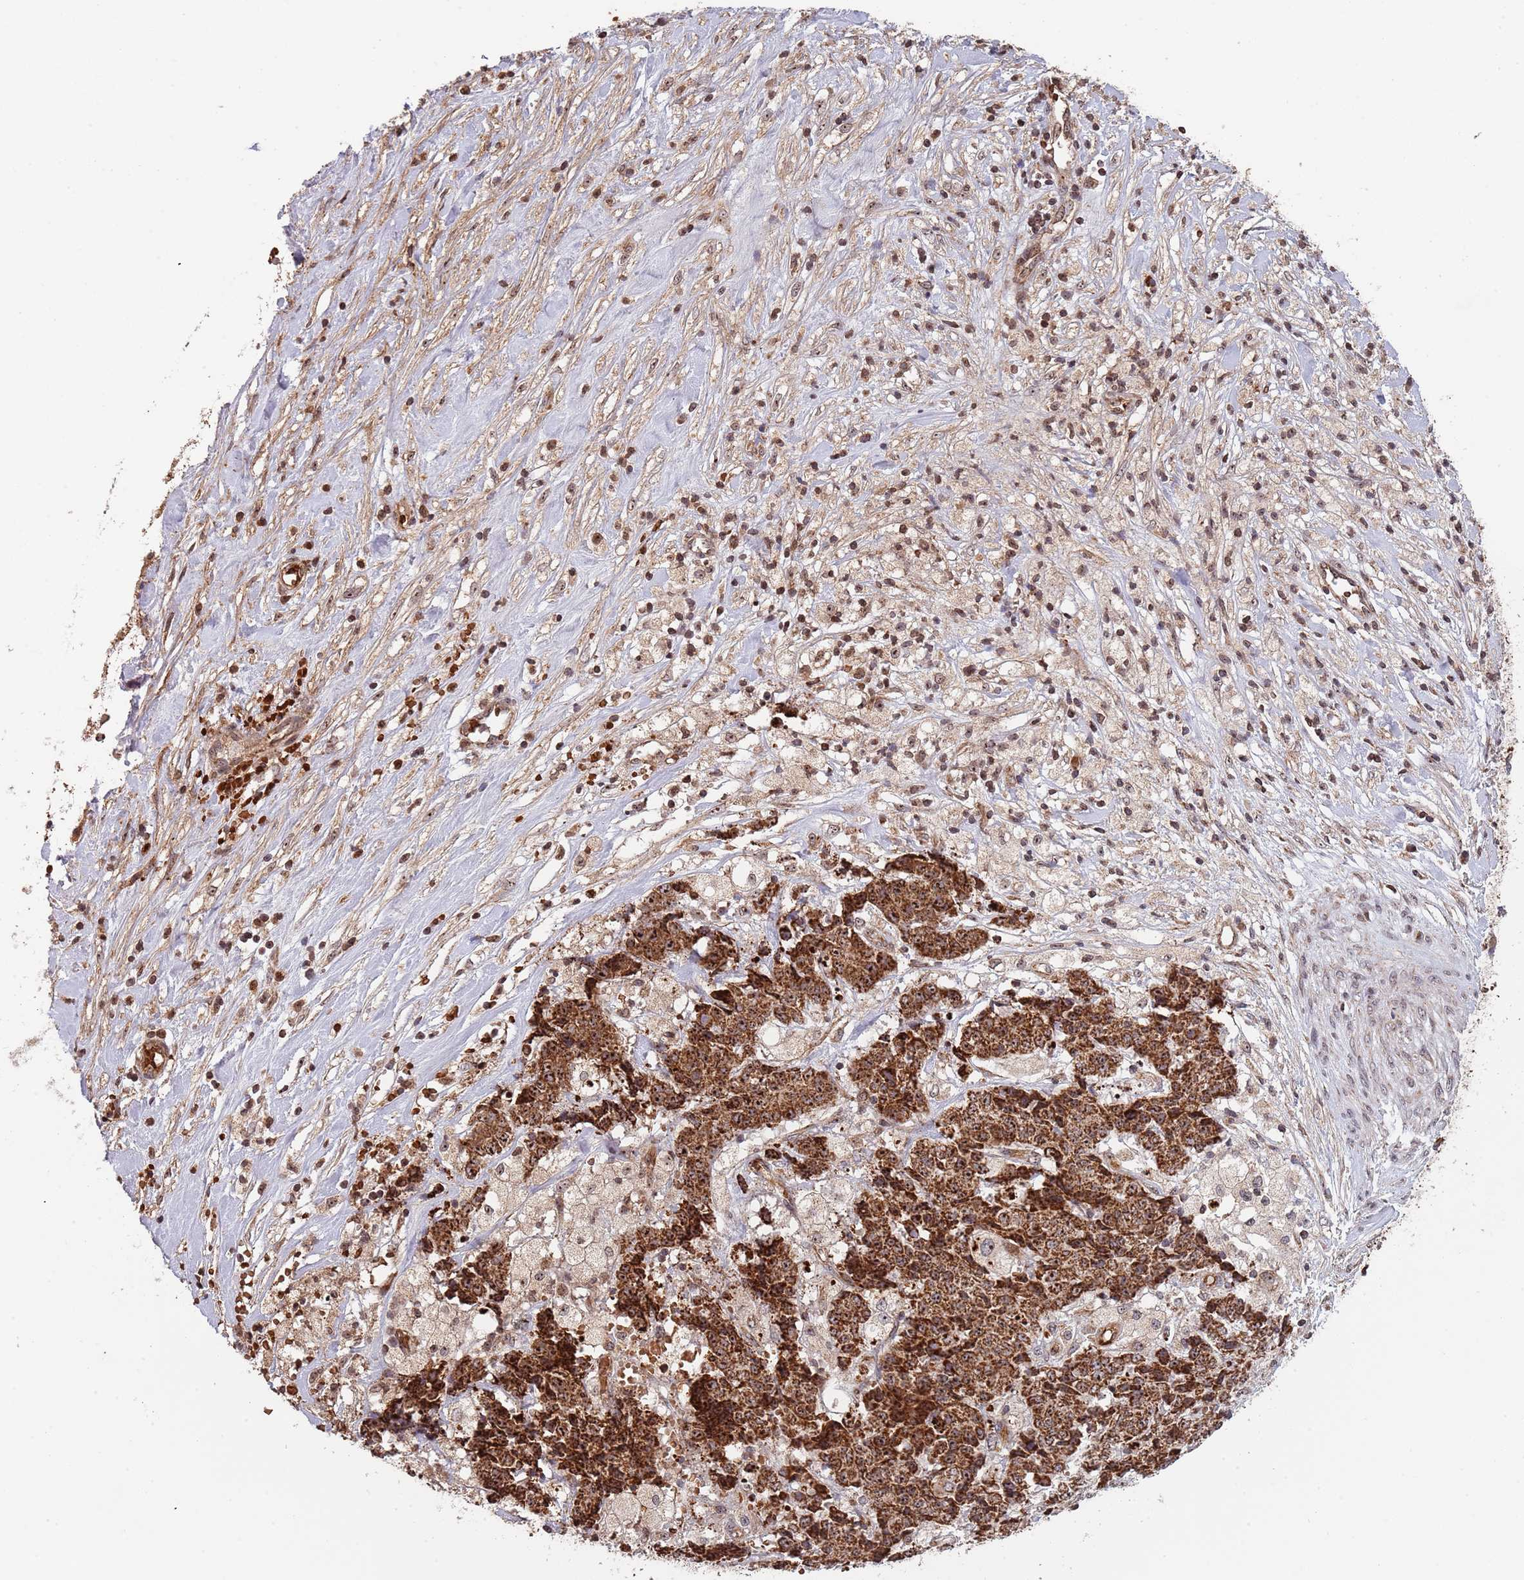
{"staining": {"intensity": "strong", "quantity": ">75%", "location": "cytoplasmic/membranous,nuclear"}, "tissue": "ovarian cancer", "cell_type": "Tumor cells", "image_type": "cancer", "snomed": [{"axis": "morphology", "description": "Carcinoma, endometroid"}, {"axis": "topography", "description": "Ovary"}], "caption": "Immunohistochemistry image of neoplastic tissue: human endometroid carcinoma (ovarian) stained using immunohistochemistry (IHC) demonstrates high levels of strong protein expression localized specifically in the cytoplasmic/membranous and nuclear of tumor cells, appearing as a cytoplasmic/membranous and nuclear brown color.", "gene": "DCHS1", "patient": {"sex": "female", "age": 42}}